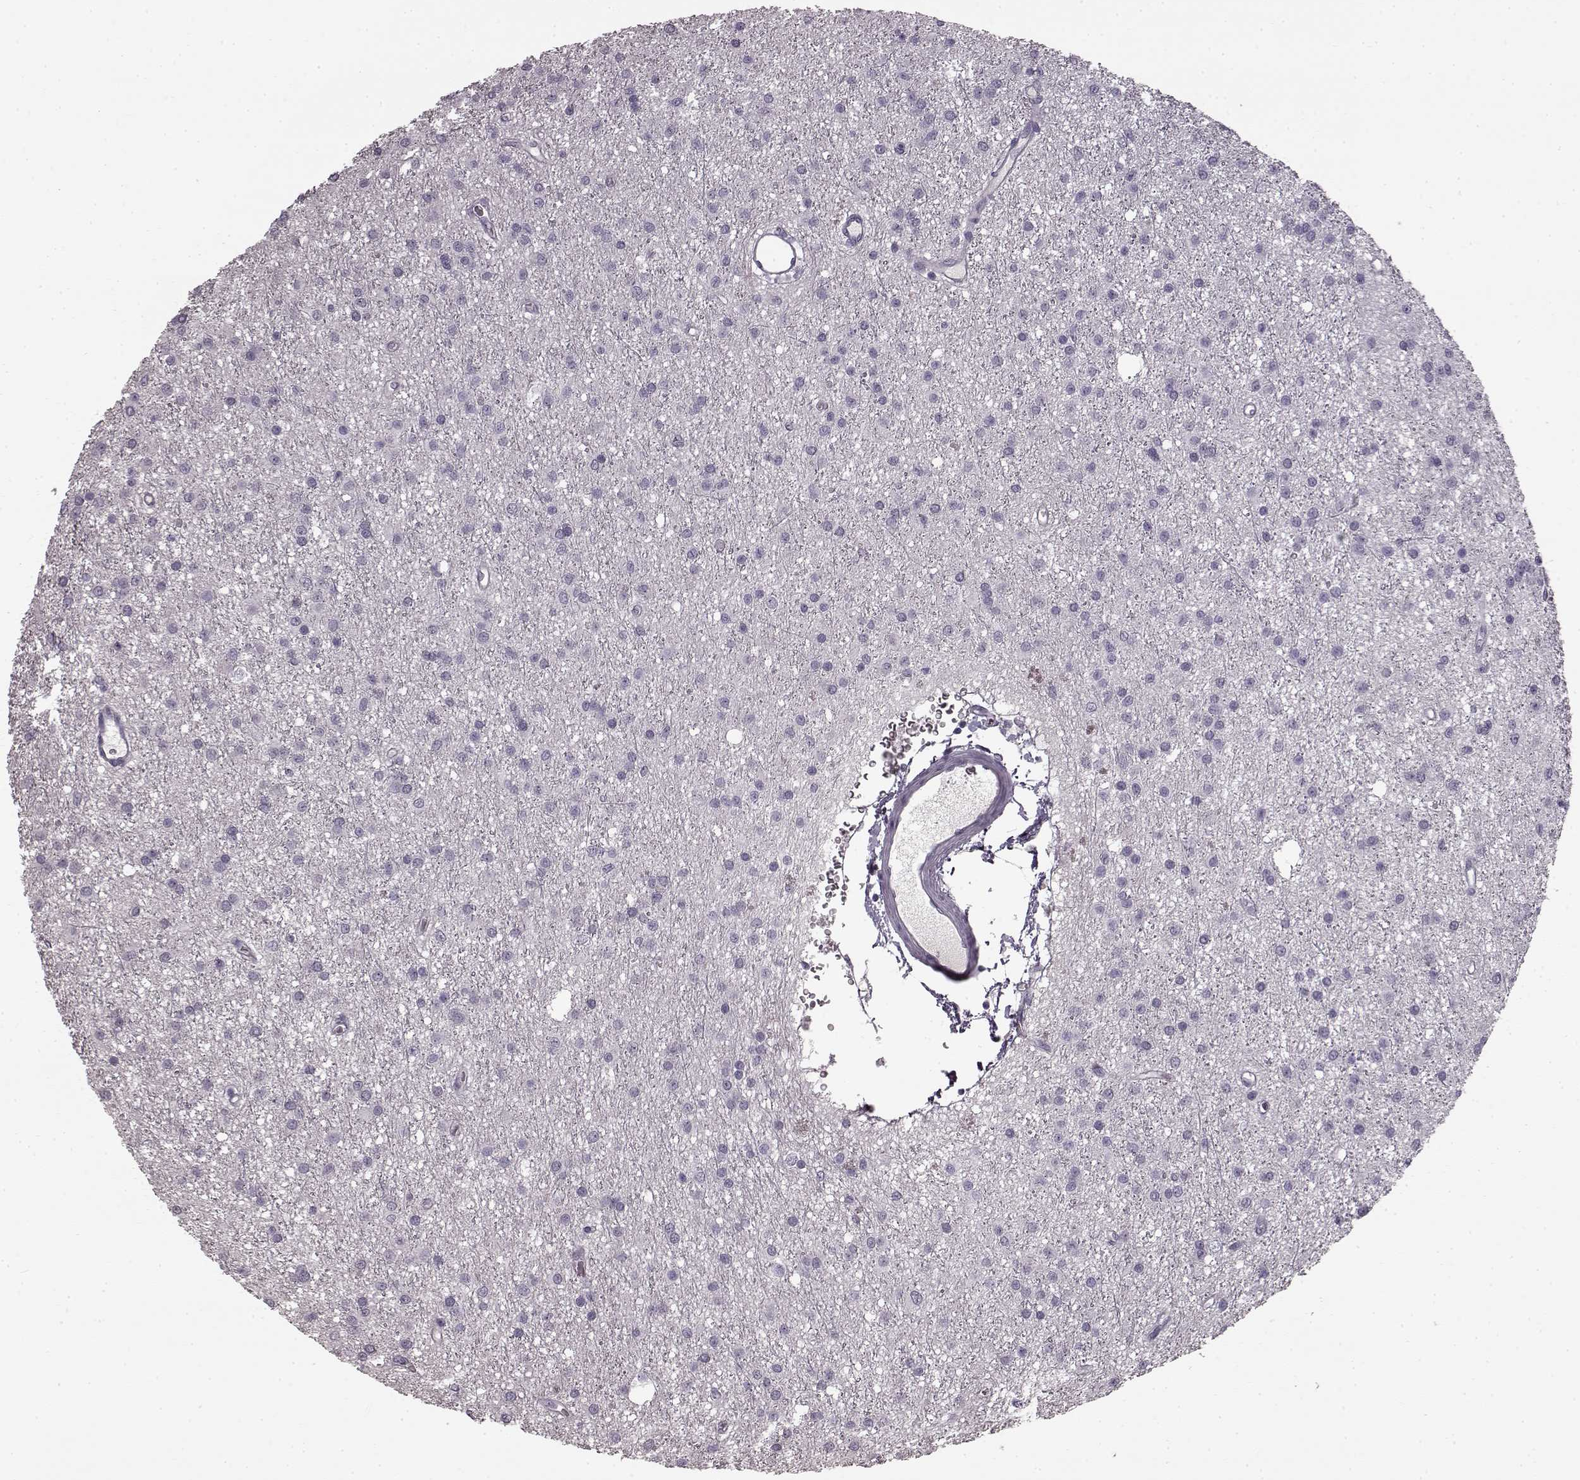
{"staining": {"intensity": "negative", "quantity": "none", "location": "none"}, "tissue": "glioma", "cell_type": "Tumor cells", "image_type": "cancer", "snomed": [{"axis": "morphology", "description": "Glioma, malignant, Low grade"}, {"axis": "topography", "description": "Brain"}], "caption": "Immunohistochemical staining of human glioma displays no significant staining in tumor cells.", "gene": "PRPH2", "patient": {"sex": "male", "age": 27}}